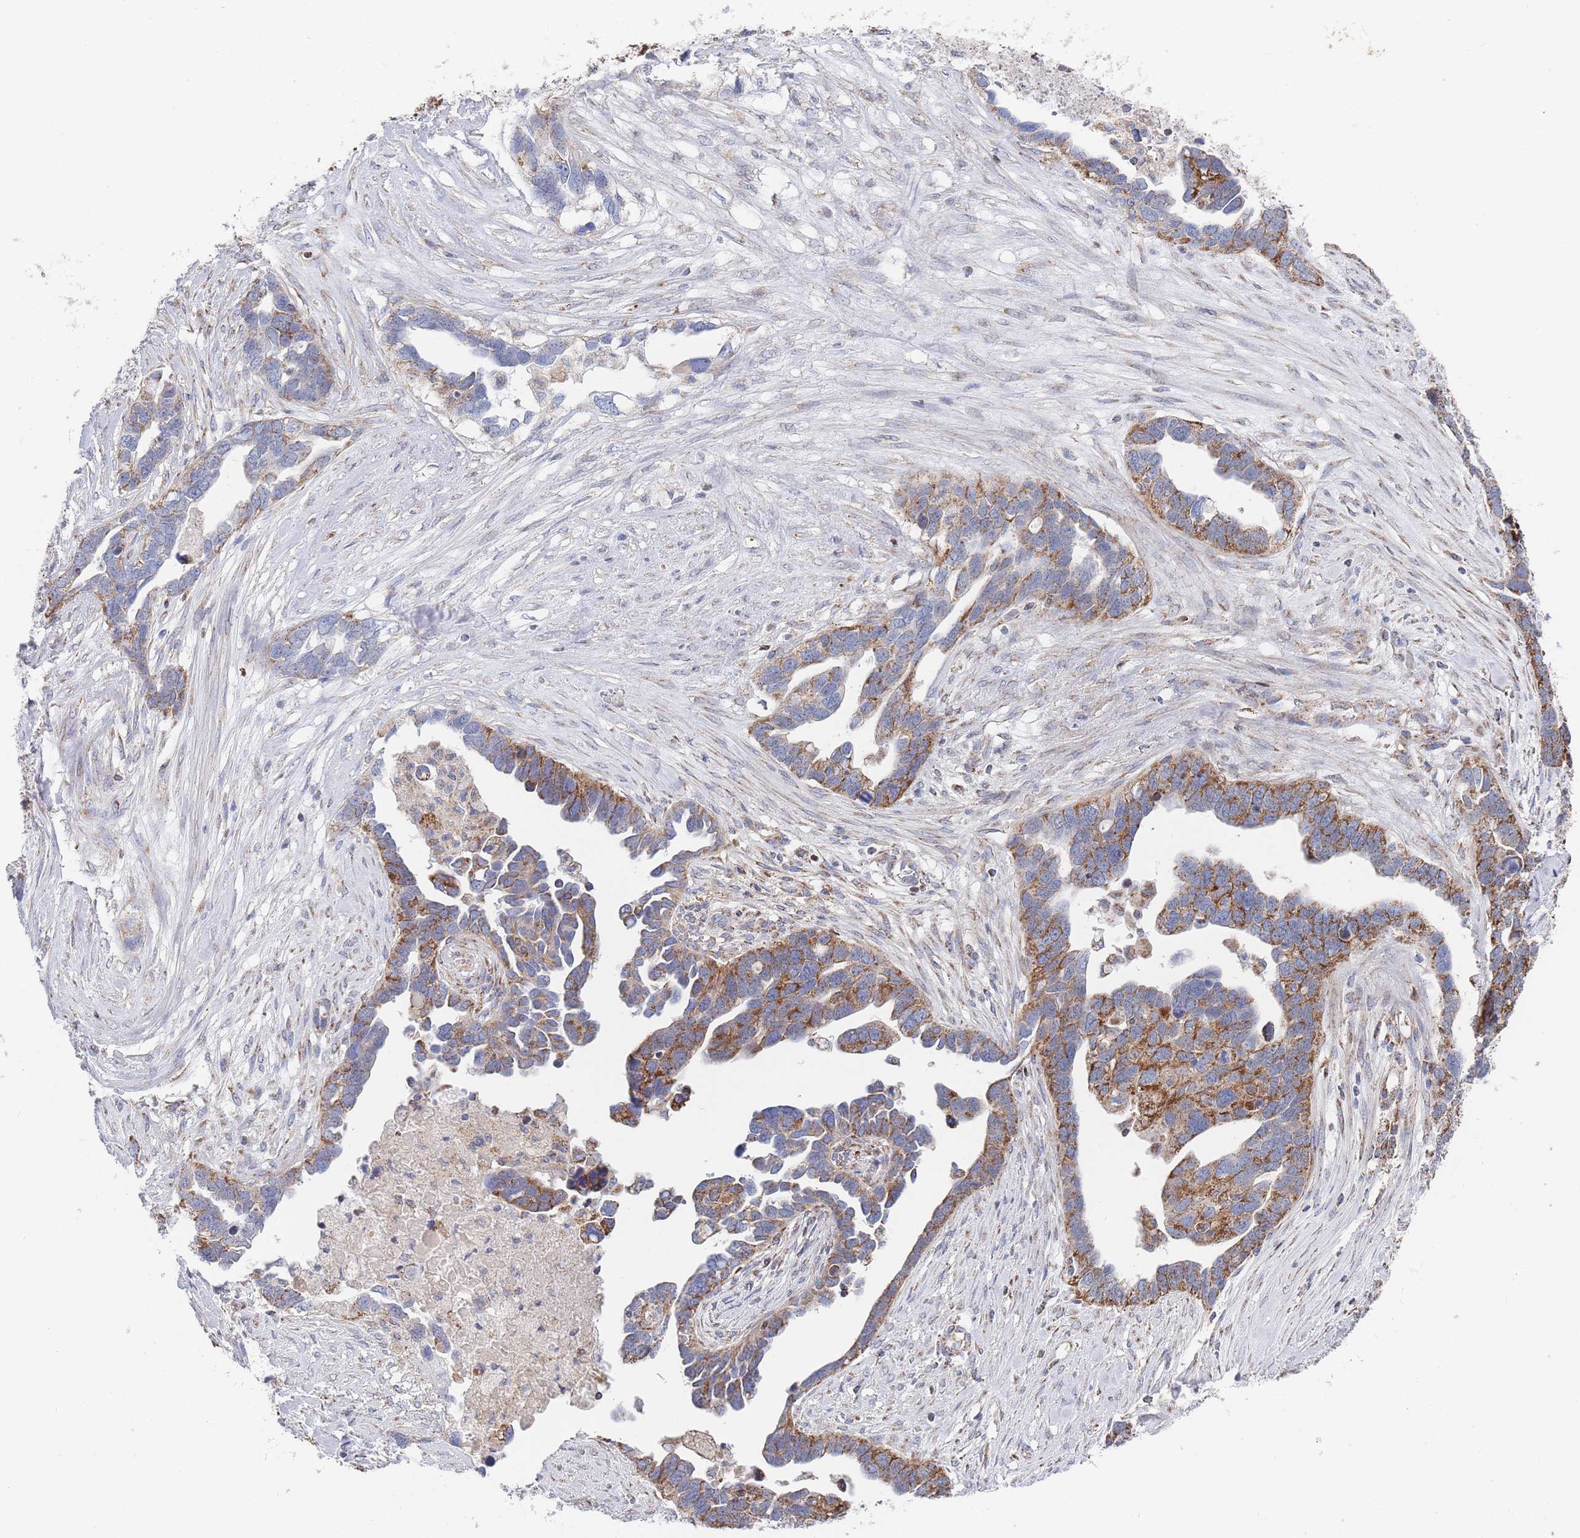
{"staining": {"intensity": "moderate", "quantity": "25%-75%", "location": "cytoplasmic/membranous"}, "tissue": "ovarian cancer", "cell_type": "Tumor cells", "image_type": "cancer", "snomed": [{"axis": "morphology", "description": "Cystadenocarcinoma, serous, NOS"}, {"axis": "topography", "description": "Ovary"}], "caption": "Approximately 25%-75% of tumor cells in human ovarian cancer demonstrate moderate cytoplasmic/membranous protein staining as visualized by brown immunohistochemical staining.", "gene": "IKZF4", "patient": {"sex": "female", "age": 54}}